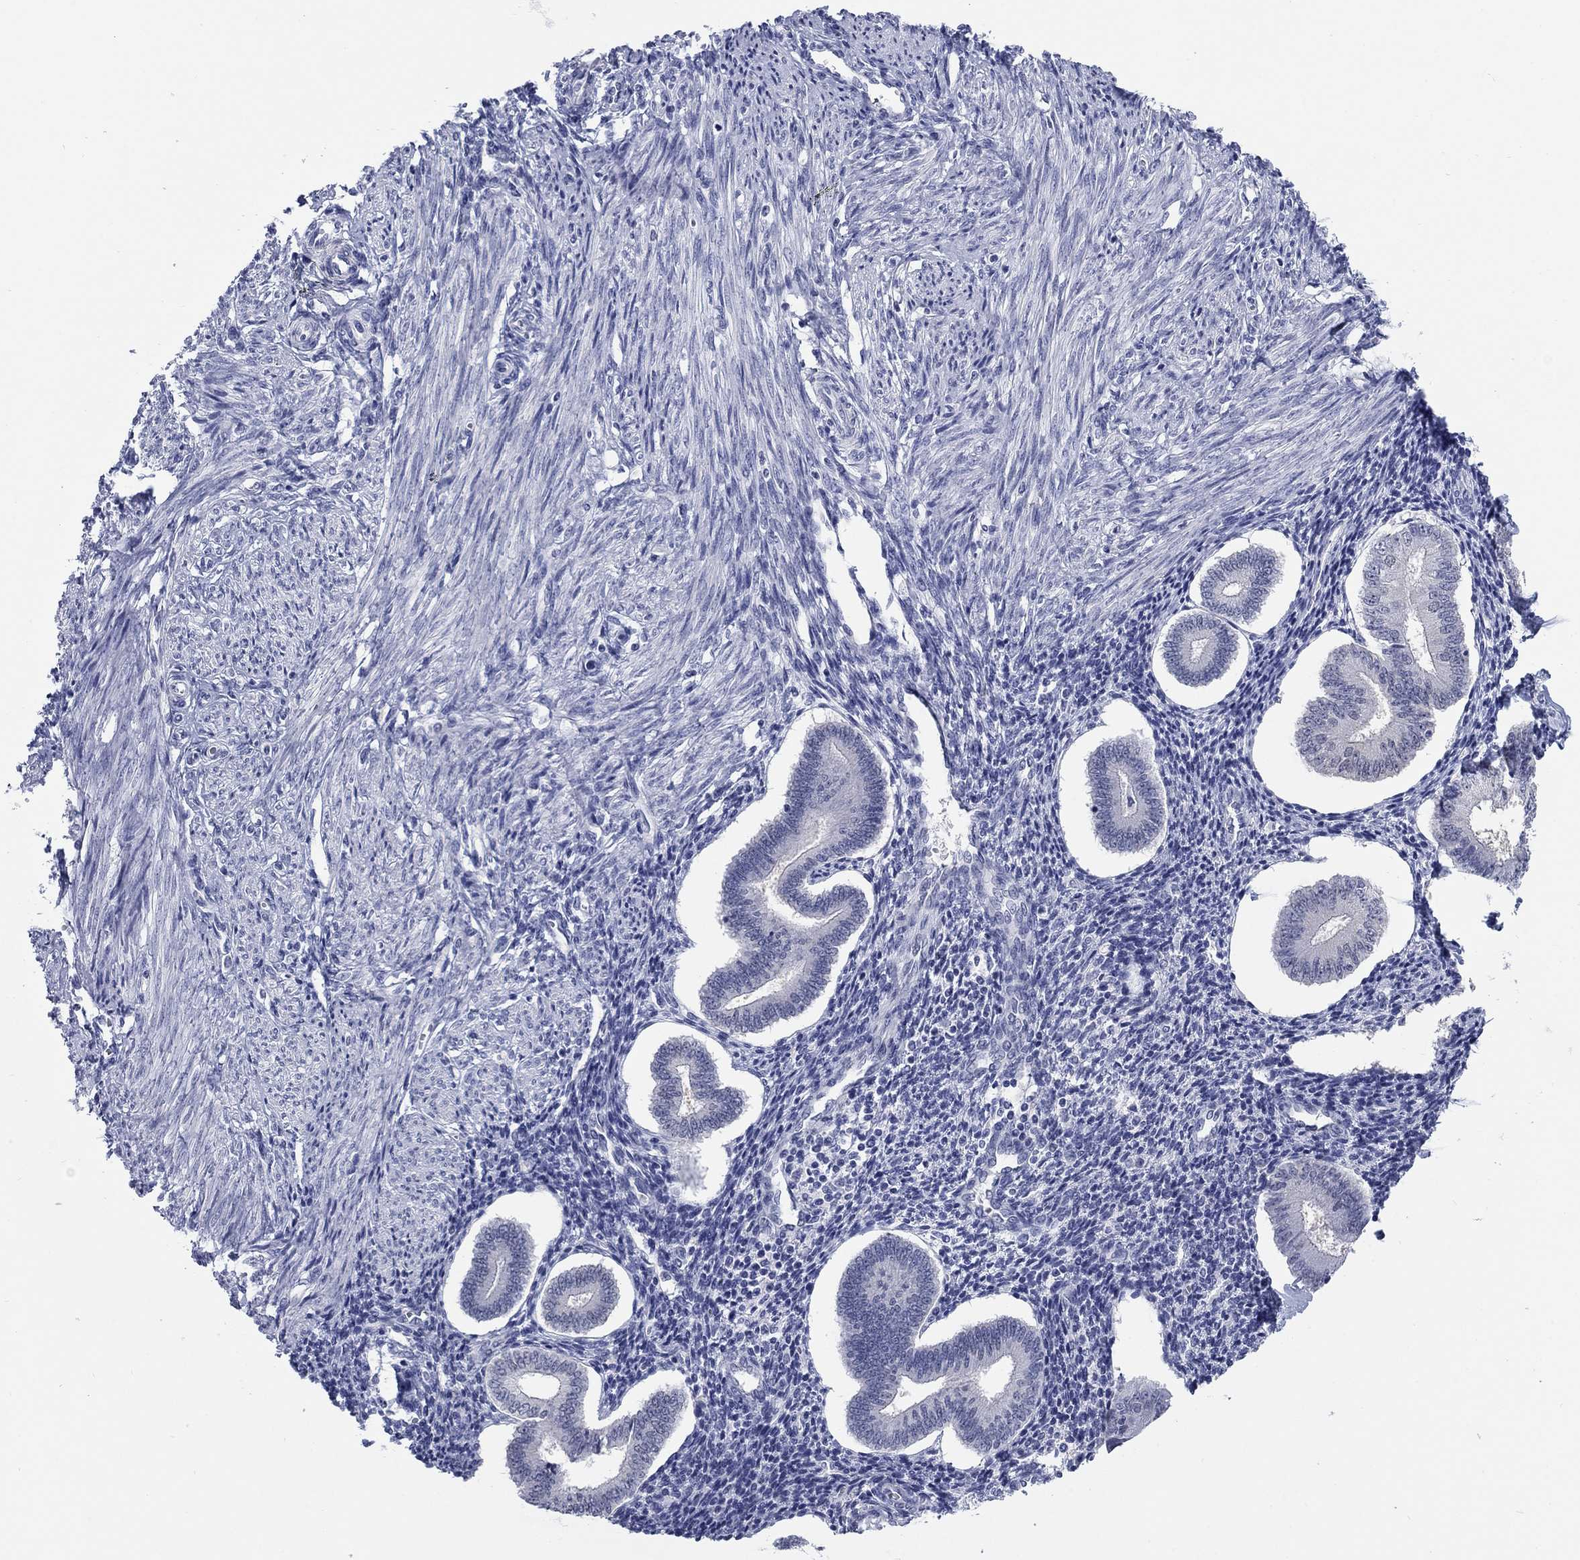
{"staining": {"intensity": "negative", "quantity": "none", "location": "none"}, "tissue": "endometrium", "cell_type": "Cells in endometrial stroma", "image_type": "normal", "snomed": [{"axis": "morphology", "description": "Normal tissue, NOS"}, {"axis": "topography", "description": "Endometrium"}], "caption": "Micrograph shows no significant protein expression in cells in endometrial stroma of unremarkable endometrium.", "gene": "ATP6V1G2", "patient": {"sex": "female", "age": 40}}